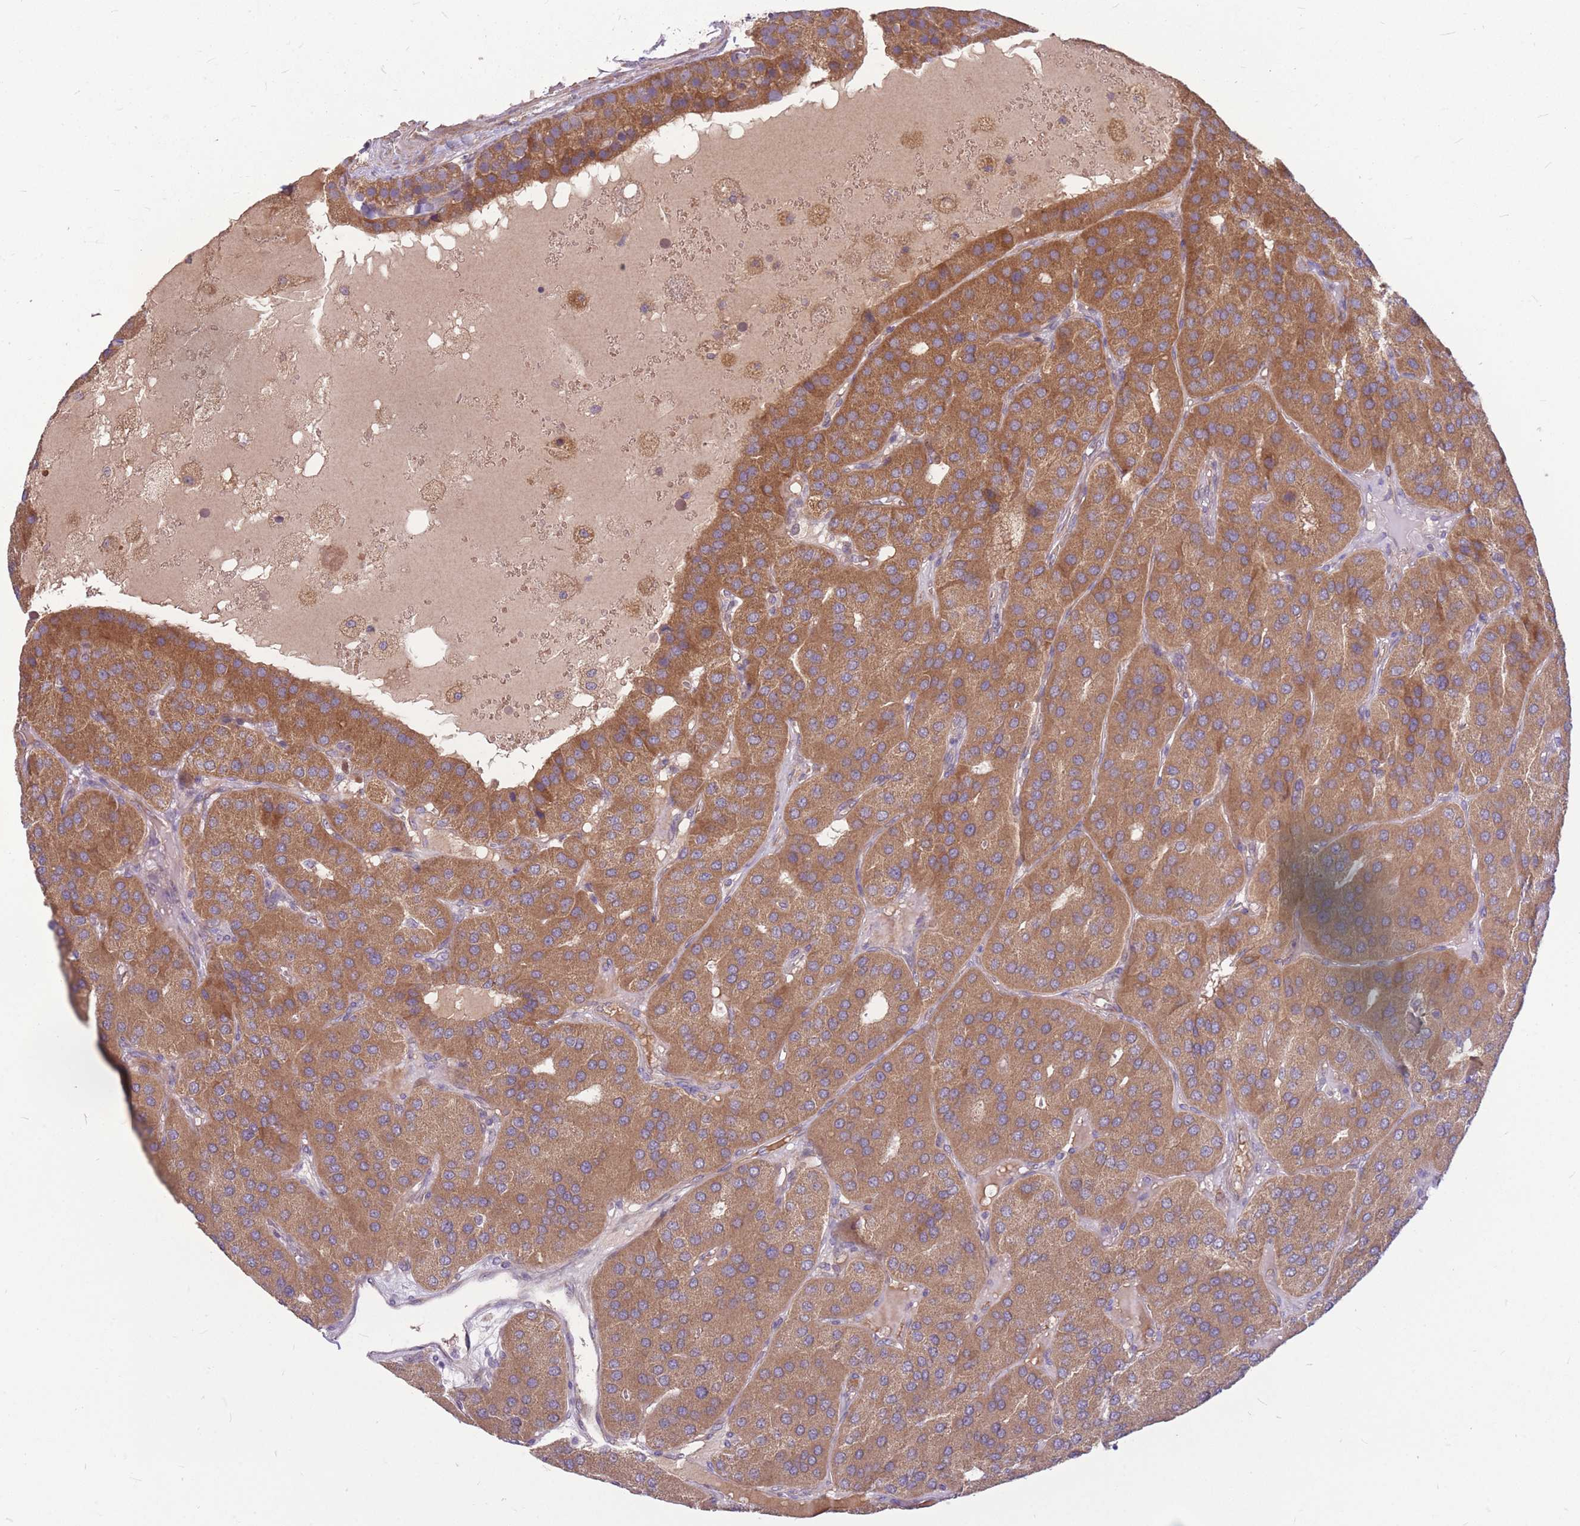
{"staining": {"intensity": "moderate", "quantity": ">75%", "location": "cytoplasmic/membranous"}, "tissue": "parathyroid gland", "cell_type": "Glandular cells", "image_type": "normal", "snomed": [{"axis": "morphology", "description": "Normal tissue, NOS"}, {"axis": "morphology", "description": "Adenoma, NOS"}, {"axis": "topography", "description": "Parathyroid gland"}], "caption": "Protein analysis of benign parathyroid gland displays moderate cytoplasmic/membranous staining in about >75% of glandular cells.", "gene": "GMNN", "patient": {"sex": "female", "age": 86}}